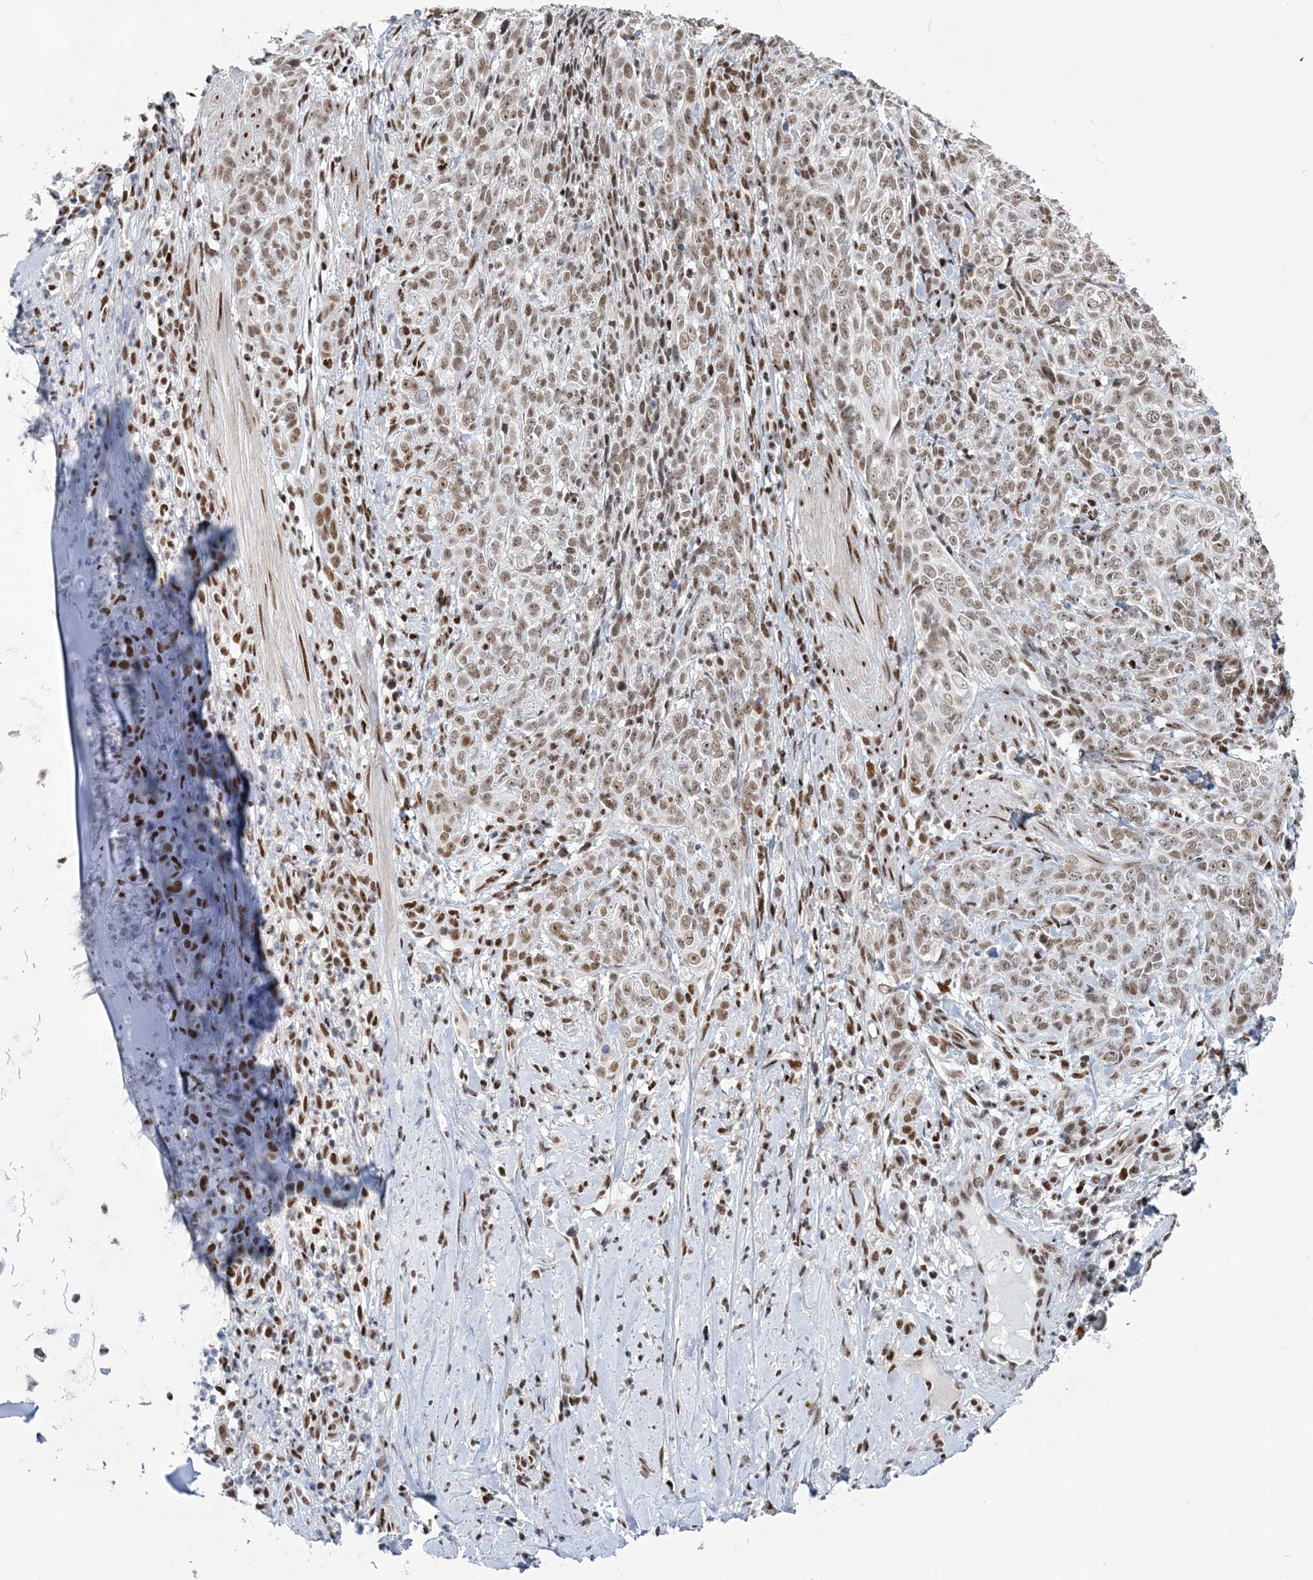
{"staining": {"intensity": "moderate", "quantity": "25%-75%", "location": "nuclear"}, "tissue": "adipose tissue", "cell_type": "Adipocytes", "image_type": "normal", "snomed": [{"axis": "morphology", "description": "Normal tissue, NOS"}, {"axis": "morphology", "description": "Basal cell carcinoma"}, {"axis": "topography", "description": "Cartilage tissue"}, {"axis": "topography", "description": "Nasopharynx"}, {"axis": "topography", "description": "Oral tissue"}], "caption": "Immunohistochemistry (IHC) photomicrograph of normal adipose tissue: adipose tissue stained using immunohistochemistry (IHC) exhibits medium levels of moderate protein expression localized specifically in the nuclear of adipocytes, appearing as a nuclear brown color.", "gene": "ZBTB7A", "patient": {"sex": "female", "age": 77}}